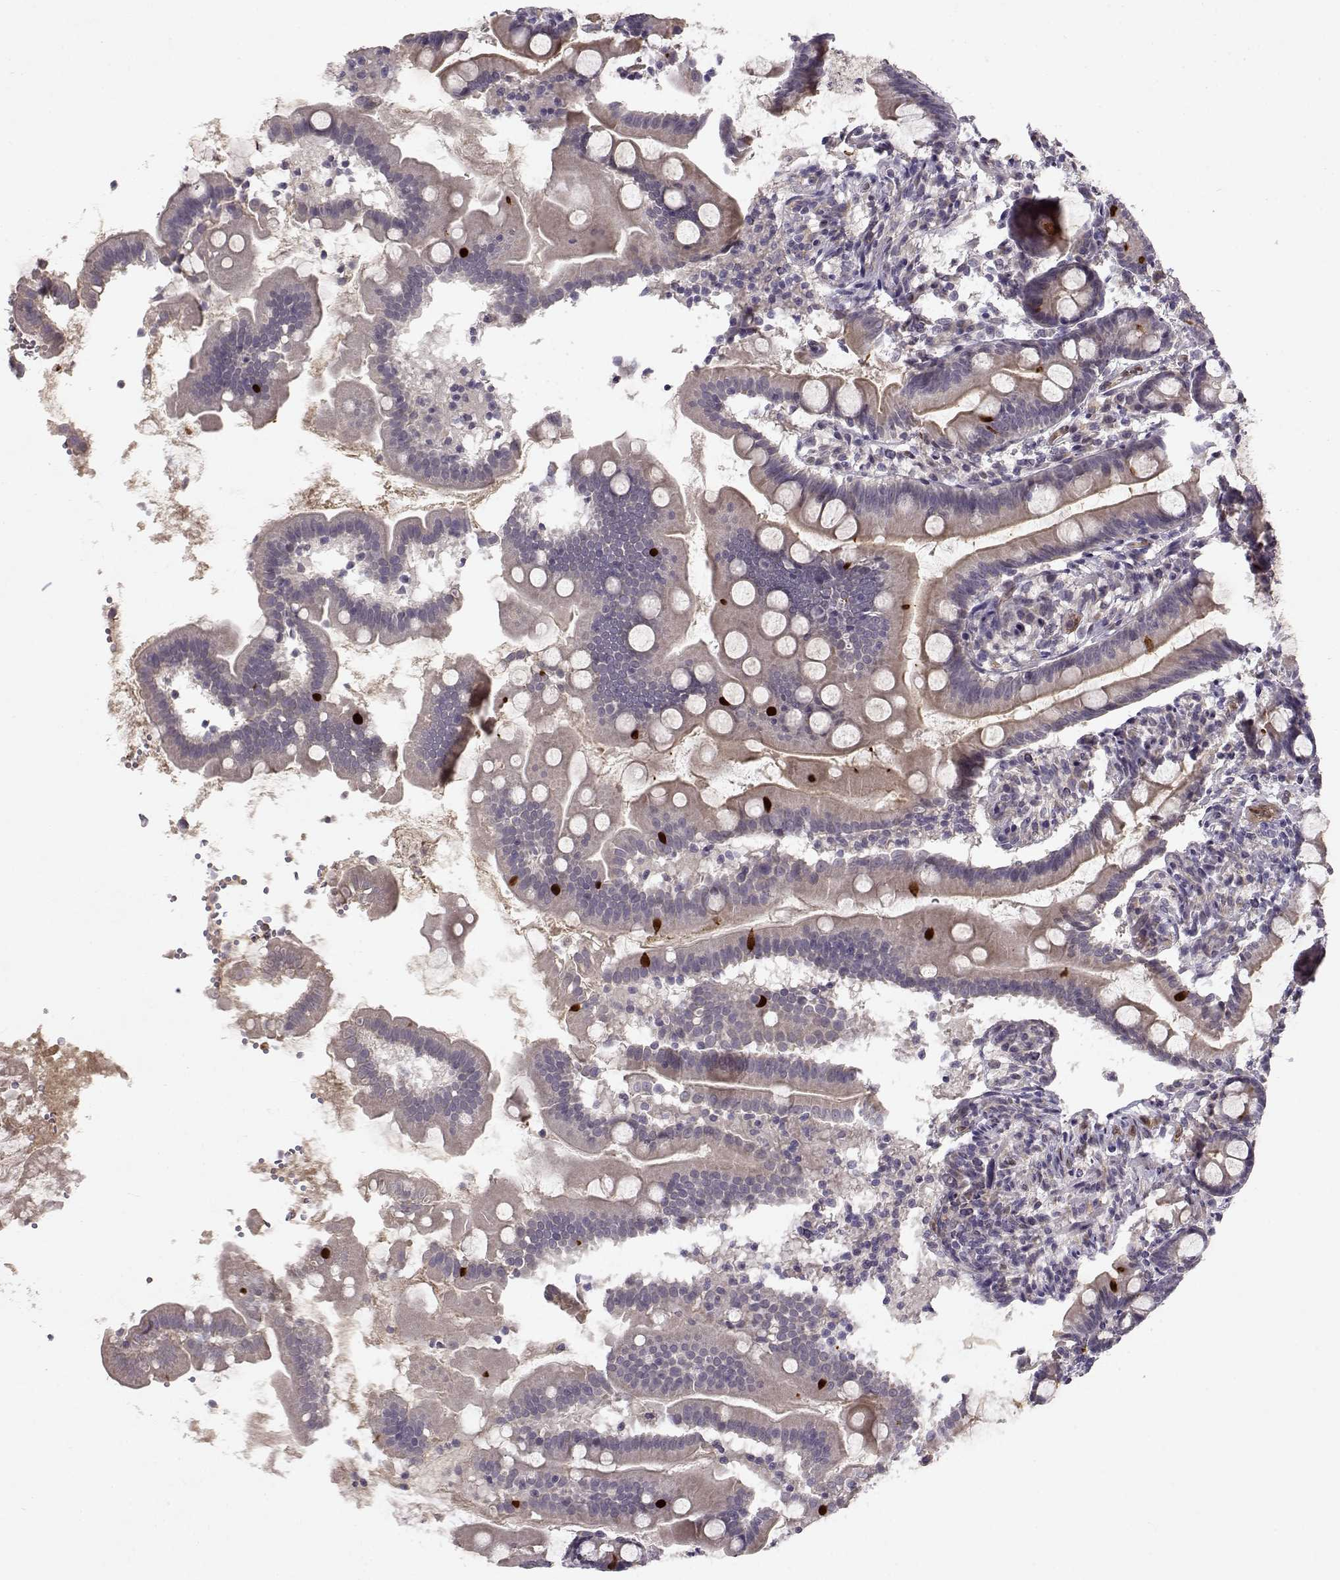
{"staining": {"intensity": "strong", "quantity": "<25%", "location": "cytoplasmic/membranous"}, "tissue": "small intestine", "cell_type": "Glandular cells", "image_type": "normal", "snomed": [{"axis": "morphology", "description": "Normal tissue, NOS"}, {"axis": "topography", "description": "Small intestine"}], "caption": "Strong cytoplasmic/membranous protein positivity is present in about <25% of glandular cells in small intestine.", "gene": "BMX", "patient": {"sex": "female", "age": 44}}